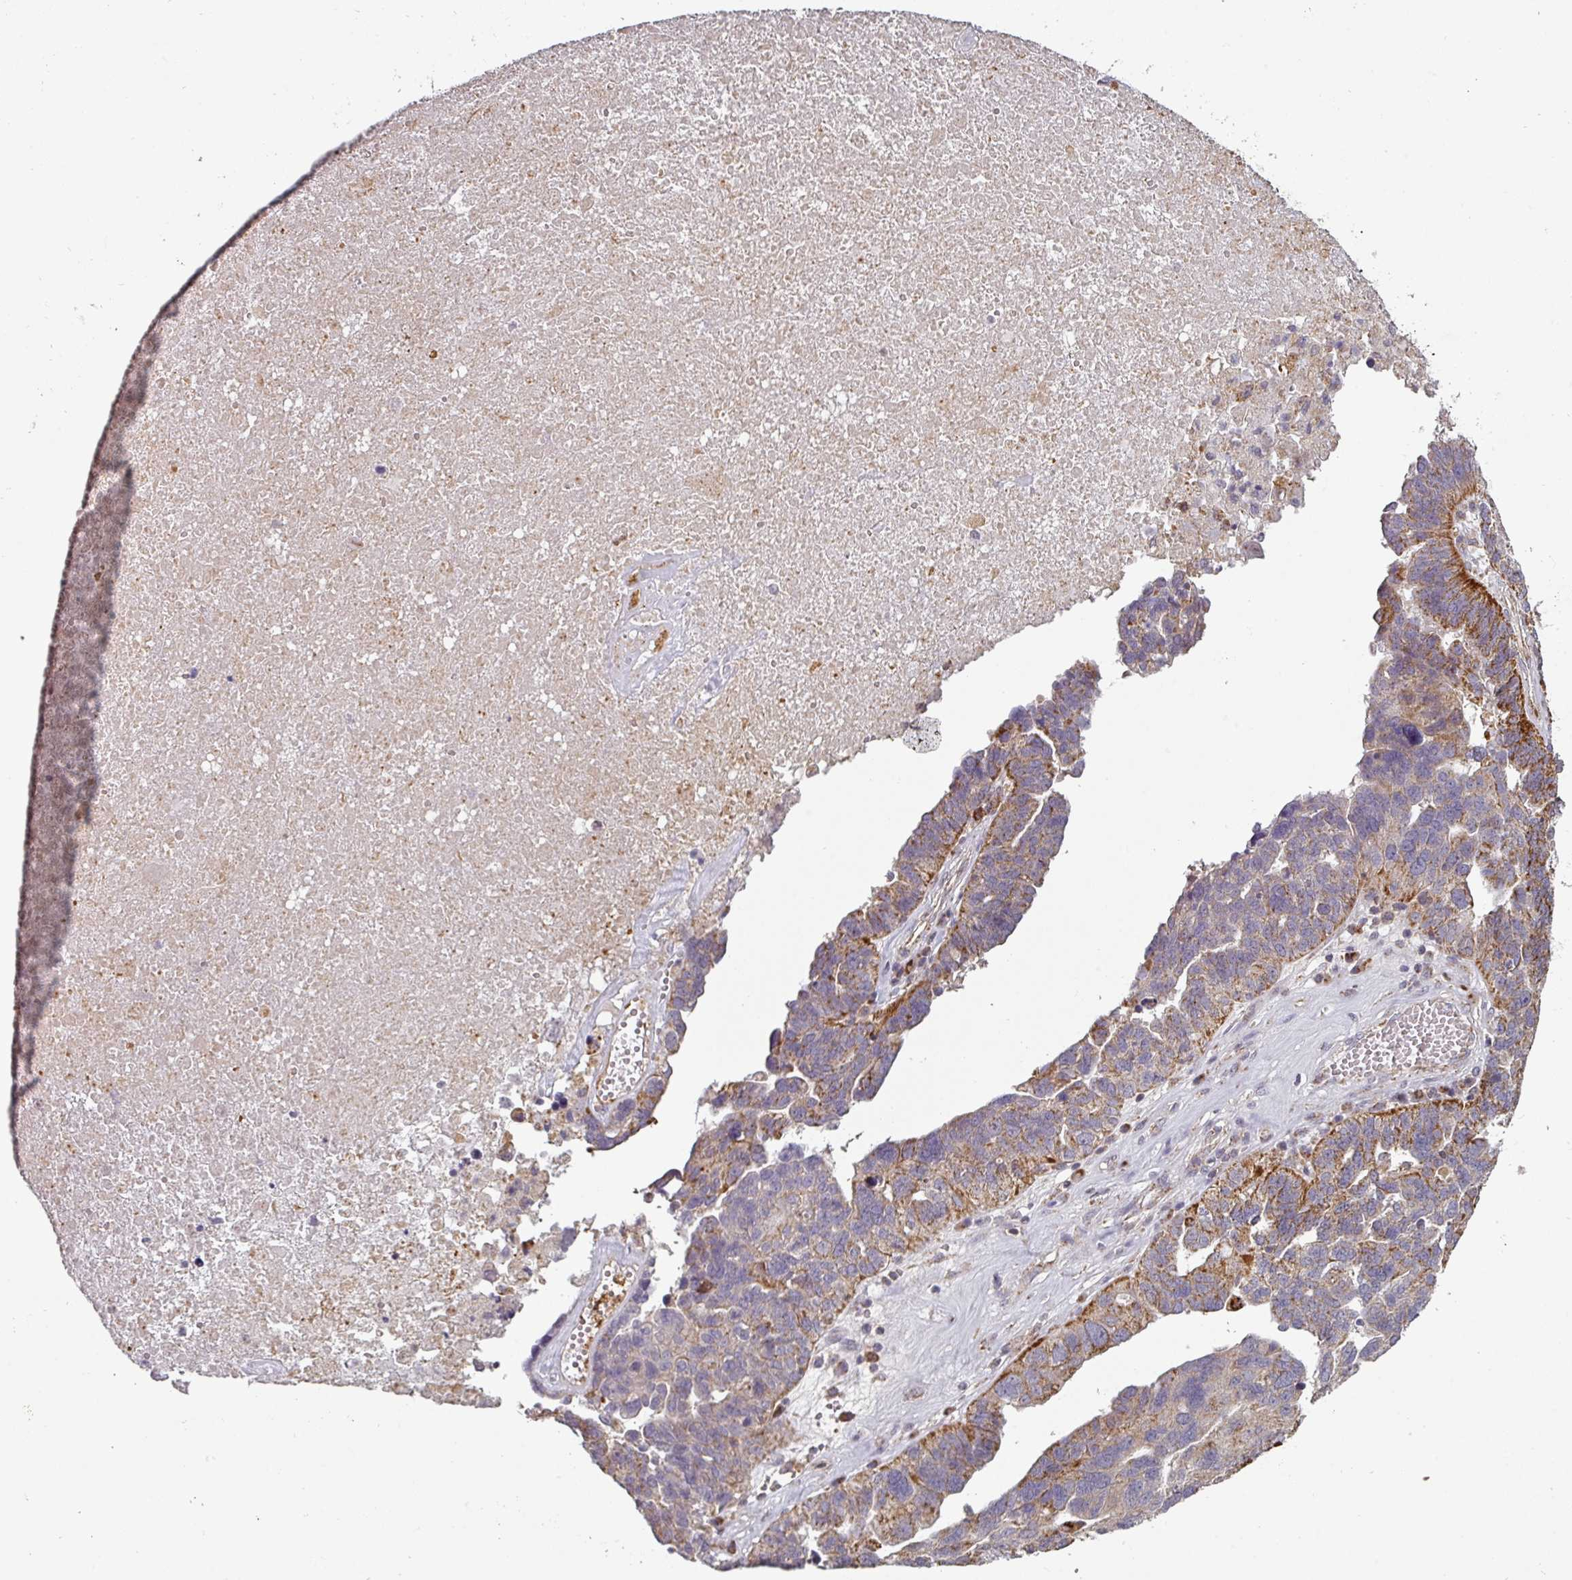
{"staining": {"intensity": "moderate", "quantity": "25%-75%", "location": "cytoplasmic/membranous"}, "tissue": "ovarian cancer", "cell_type": "Tumor cells", "image_type": "cancer", "snomed": [{"axis": "morphology", "description": "Cystadenocarcinoma, serous, NOS"}, {"axis": "topography", "description": "Ovary"}], "caption": "Ovarian cancer tissue displays moderate cytoplasmic/membranous expression in approximately 25%-75% of tumor cells", "gene": "MRPS16", "patient": {"sex": "female", "age": 59}}